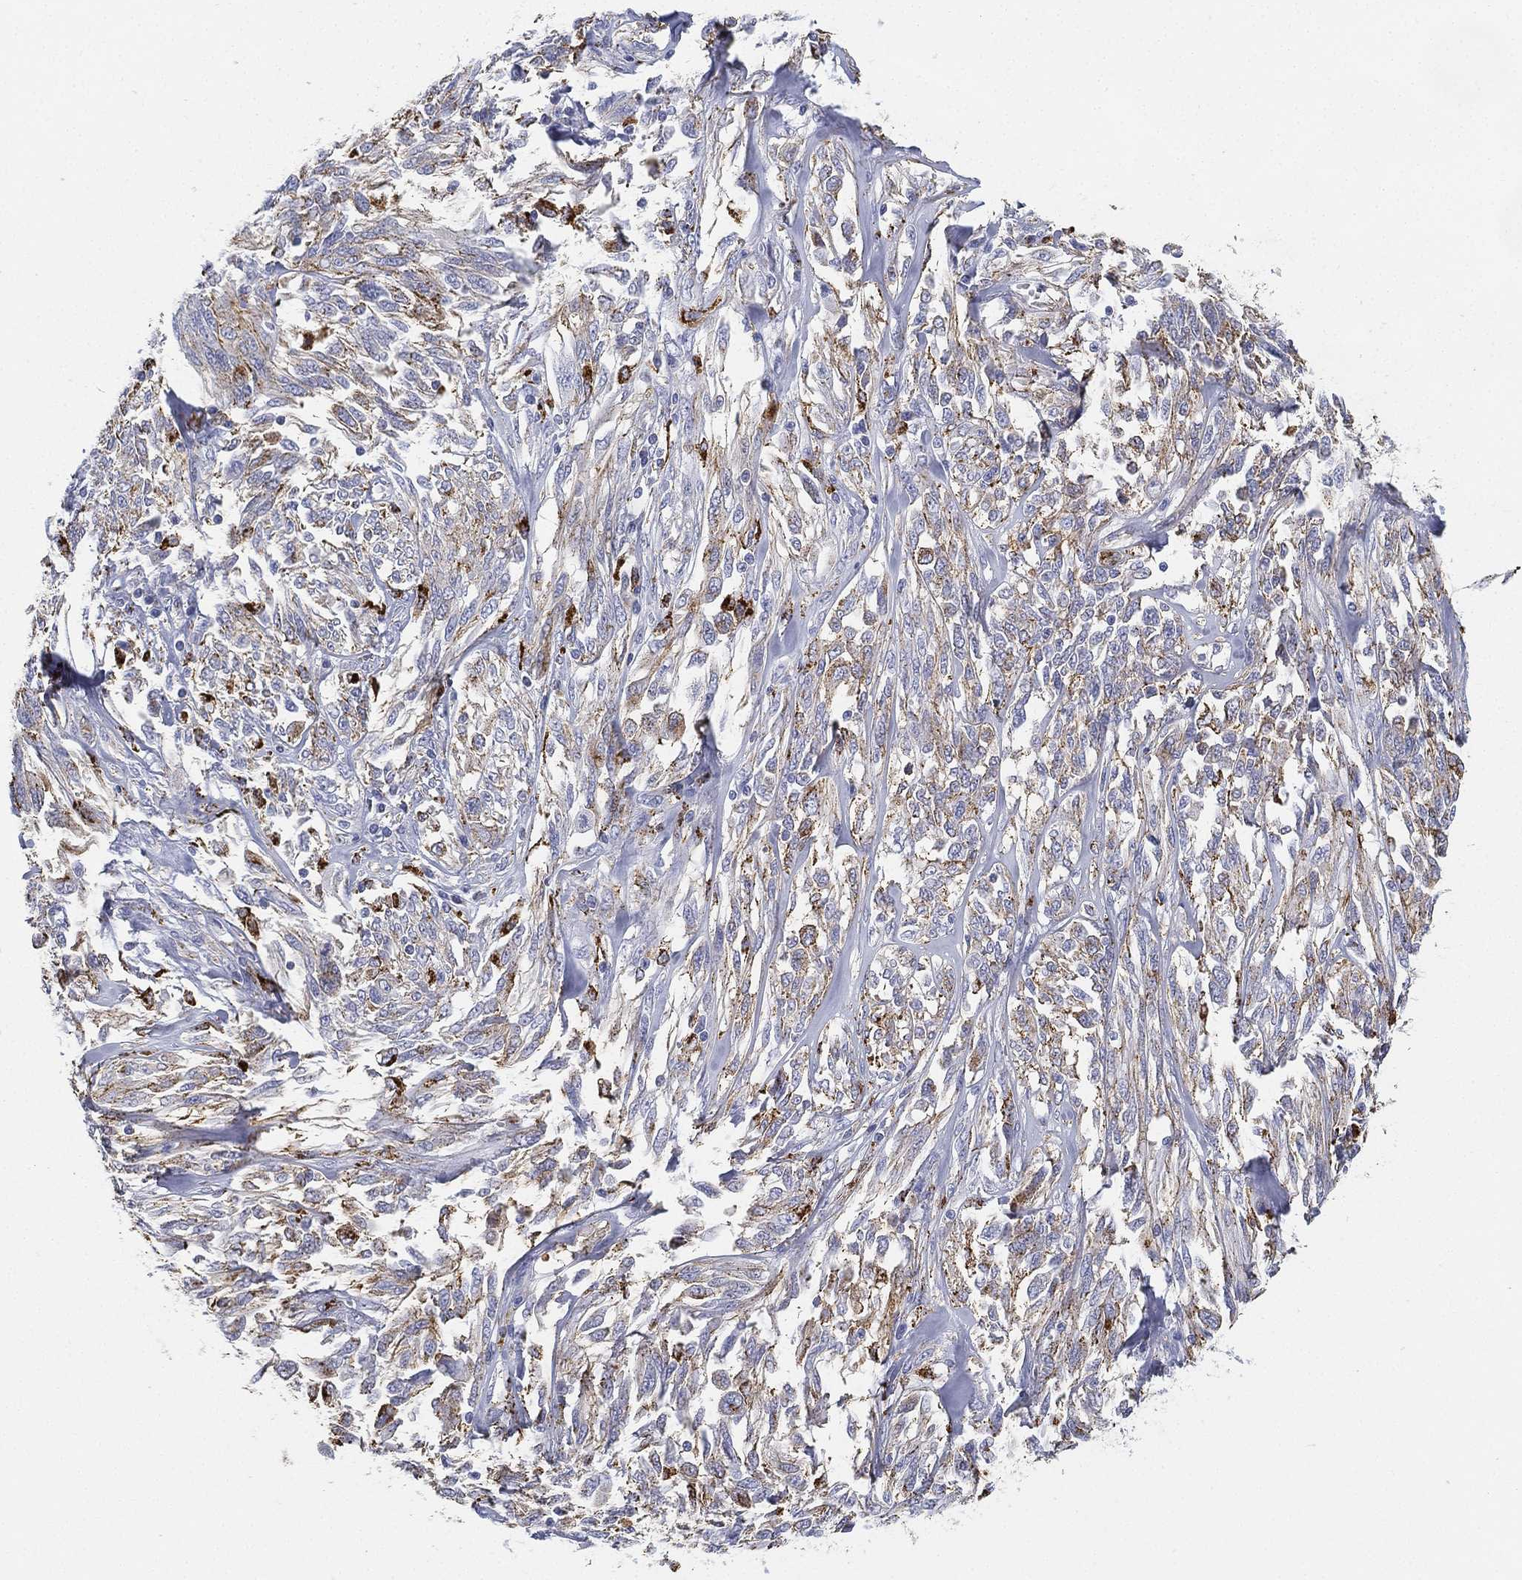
{"staining": {"intensity": "moderate", "quantity": "<25%", "location": "cytoplasmic/membranous"}, "tissue": "melanoma", "cell_type": "Tumor cells", "image_type": "cancer", "snomed": [{"axis": "morphology", "description": "Malignant melanoma, NOS"}, {"axis": "topography", "description": "Skin"}], "caption": "Moderate cytoplasmic/membranous staining for a protein is appreciated in approximately <25% of tumor cells of melanoma using immunohistochemistry.", "gene": "NPC2", "patient": {"sex": "female", "age": 91}}